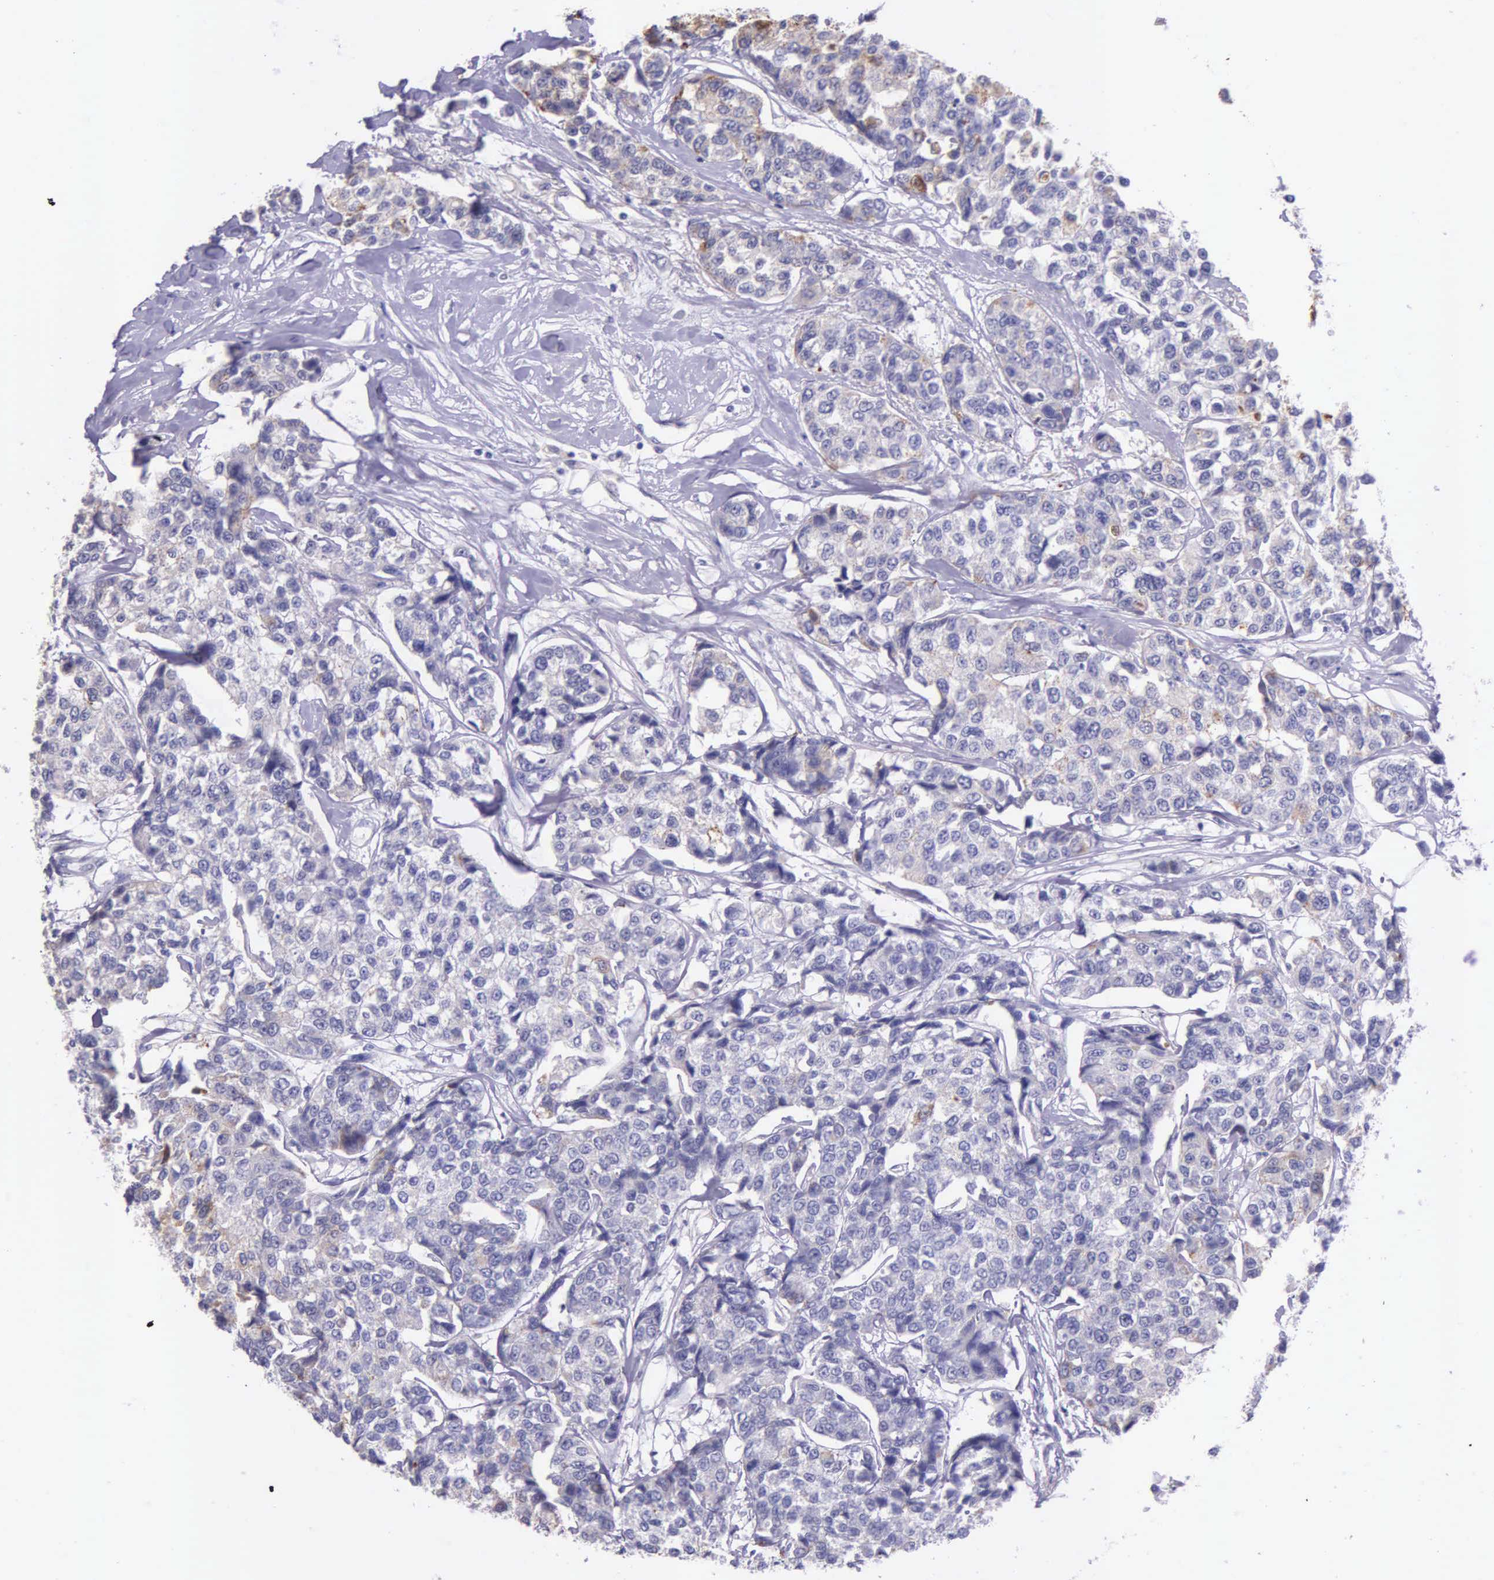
{"staining": {"intensity": "negative", "quantity": "none", "location": "none"}, "tissue": "breast cancer", "cell_type": "Tumor cells", "image_type": "cancer", "snomed": [{"axis": "morphology", "description": "Duct carcinoma"}, {"axis": "topography", "description": "Breast"}], "caption": "This is an IHC histopathology image of human infiltrating ductal carcinoma (breast). There is no positivity in tumor cells.", "gene": "THSD7A", "patient": {"sex": "female", "age": 51}}